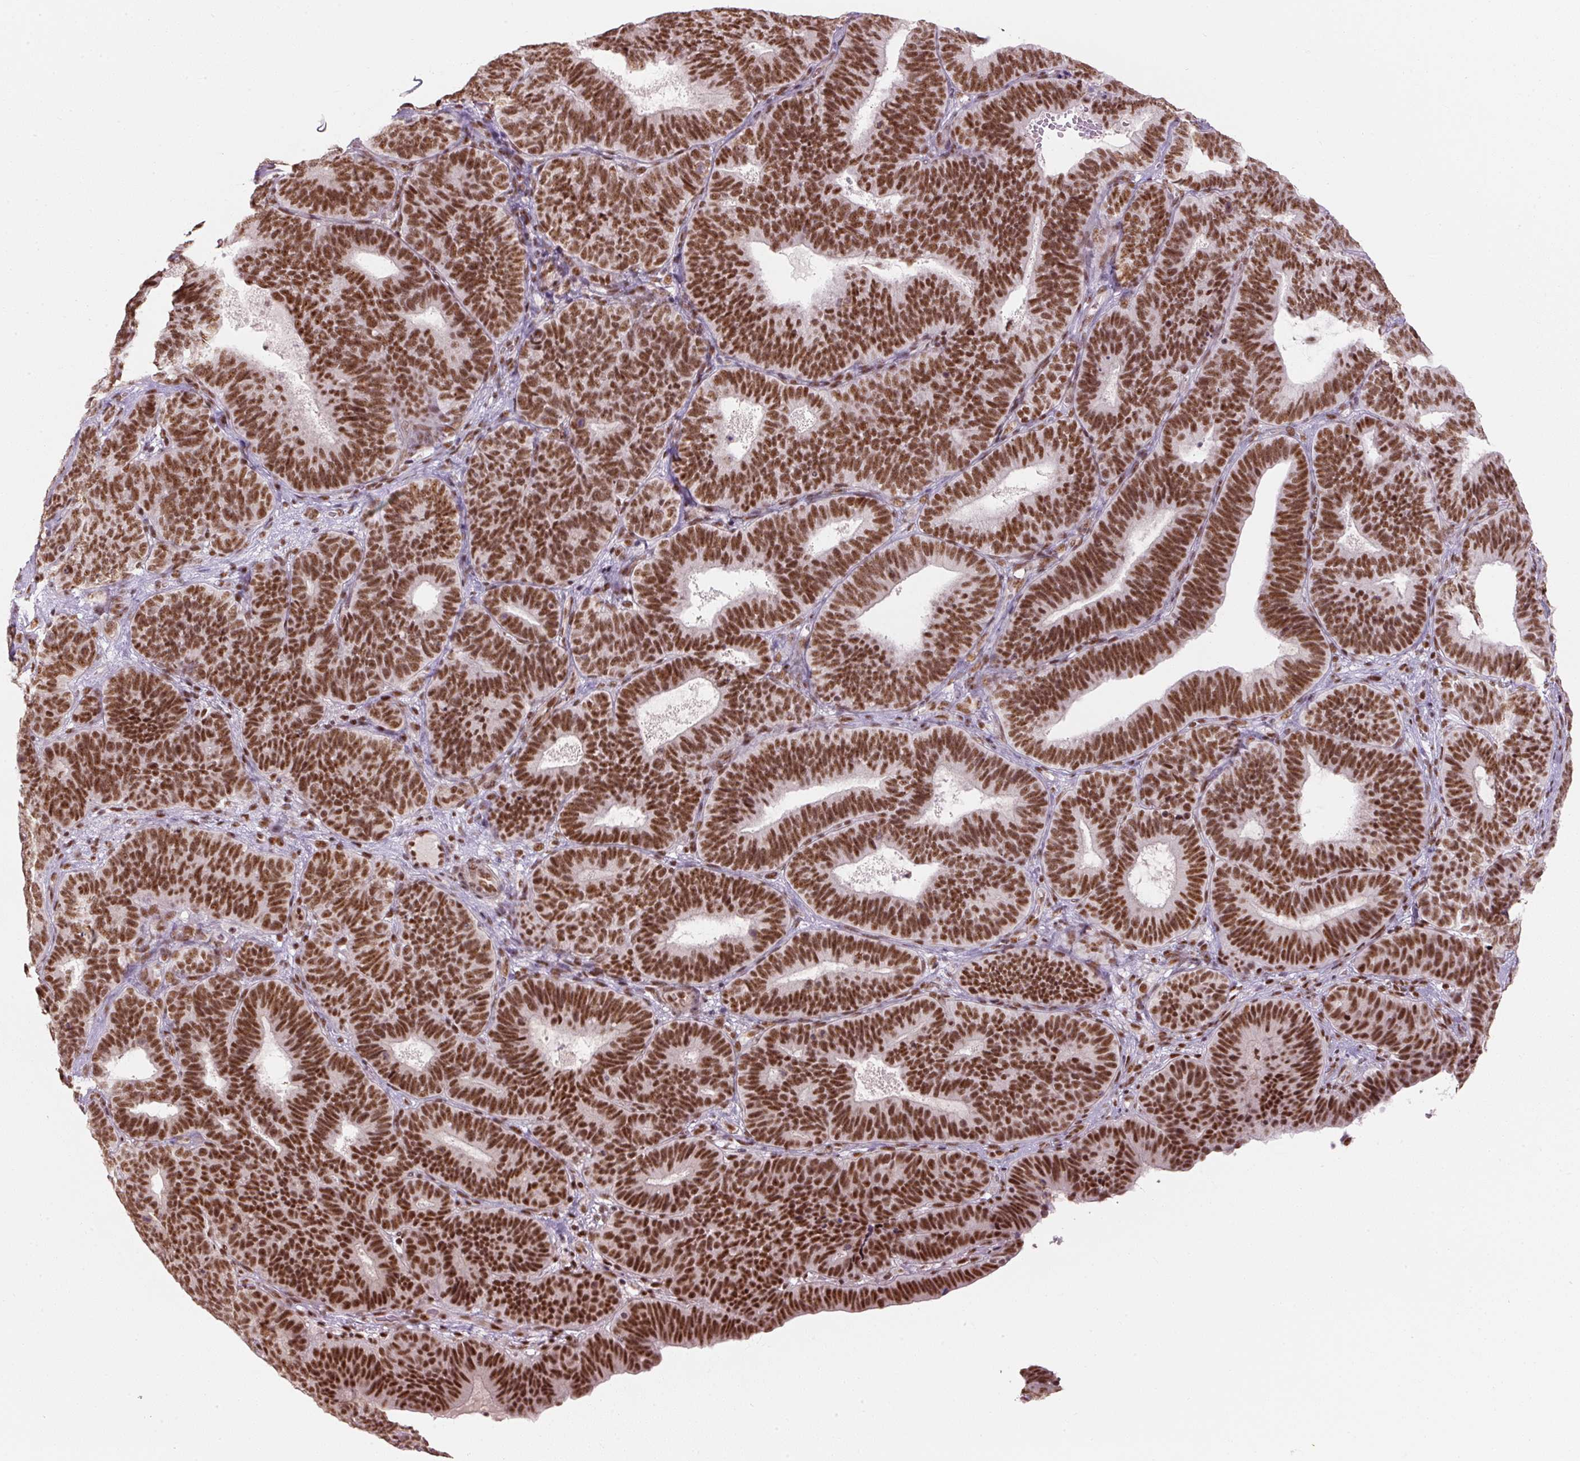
{"staining": {"intensity": "strong", "quantity": ">75%", "location": "nuclear"}, "tissue": "endometrial cancer", "cell_type": "Tumor cells", "image_type": "cancer", "snomed": [{"axis": "morphology", "description": "Adenocarcinoma, NOS"}, {"axis": "topography", "description": "Endometrium"}], "caption": "The immunohistochemical stain highlights strong nuclear expression in tumor cells of endometrial adenocarcinoma tissue. The protein is shown in brown color, while the nuclei are stained blue.", "gene": "U2AF2", "patient": {"sex": "female", "age": 70}}